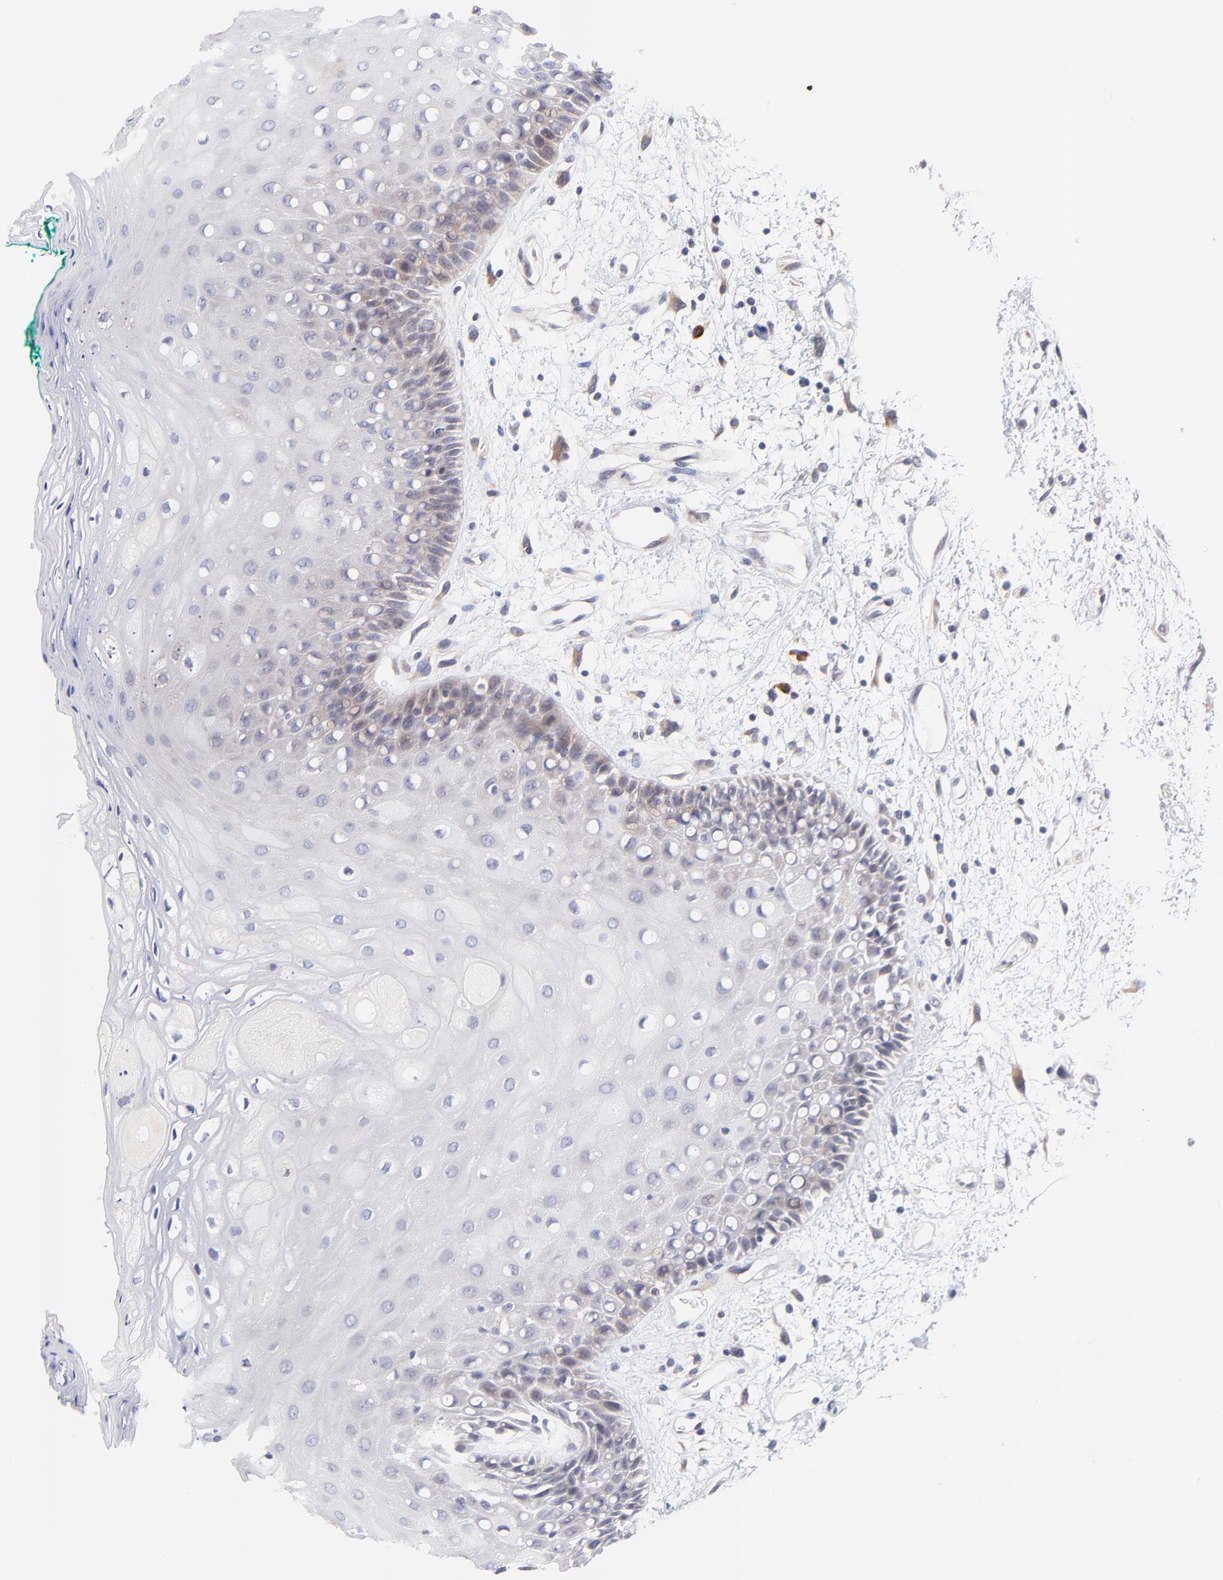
{"staining": {"intensity": "weak", "quantity": "<25%", "location": "cytoplasmic/membranous"}, "tissue": "oral mucosa", "cell_type": "Squamous epithelial cells", "image_type": "normal", "snomed": [{"axis": "morphology", "description": "Normal tissue, NOS"}, {"axis": "morphology", "description": "Squamous cell carcinoma, NOS"}, {"axis": "topography", "description": "Skeletal muscle"}, {"axis": "topography", "description": "Oral tissue"}, {"axis": "topography", "description": "Head-Neck"}], "caption": "Immunohistochemistry (IHC) photomicrograph of benign oral mucosa: oral mucosa stained with DAB shows no significant protein positivity in squamous epithelial cells.", "gene": "AFF2", "patient": {"sex": "female", "age": 84}}